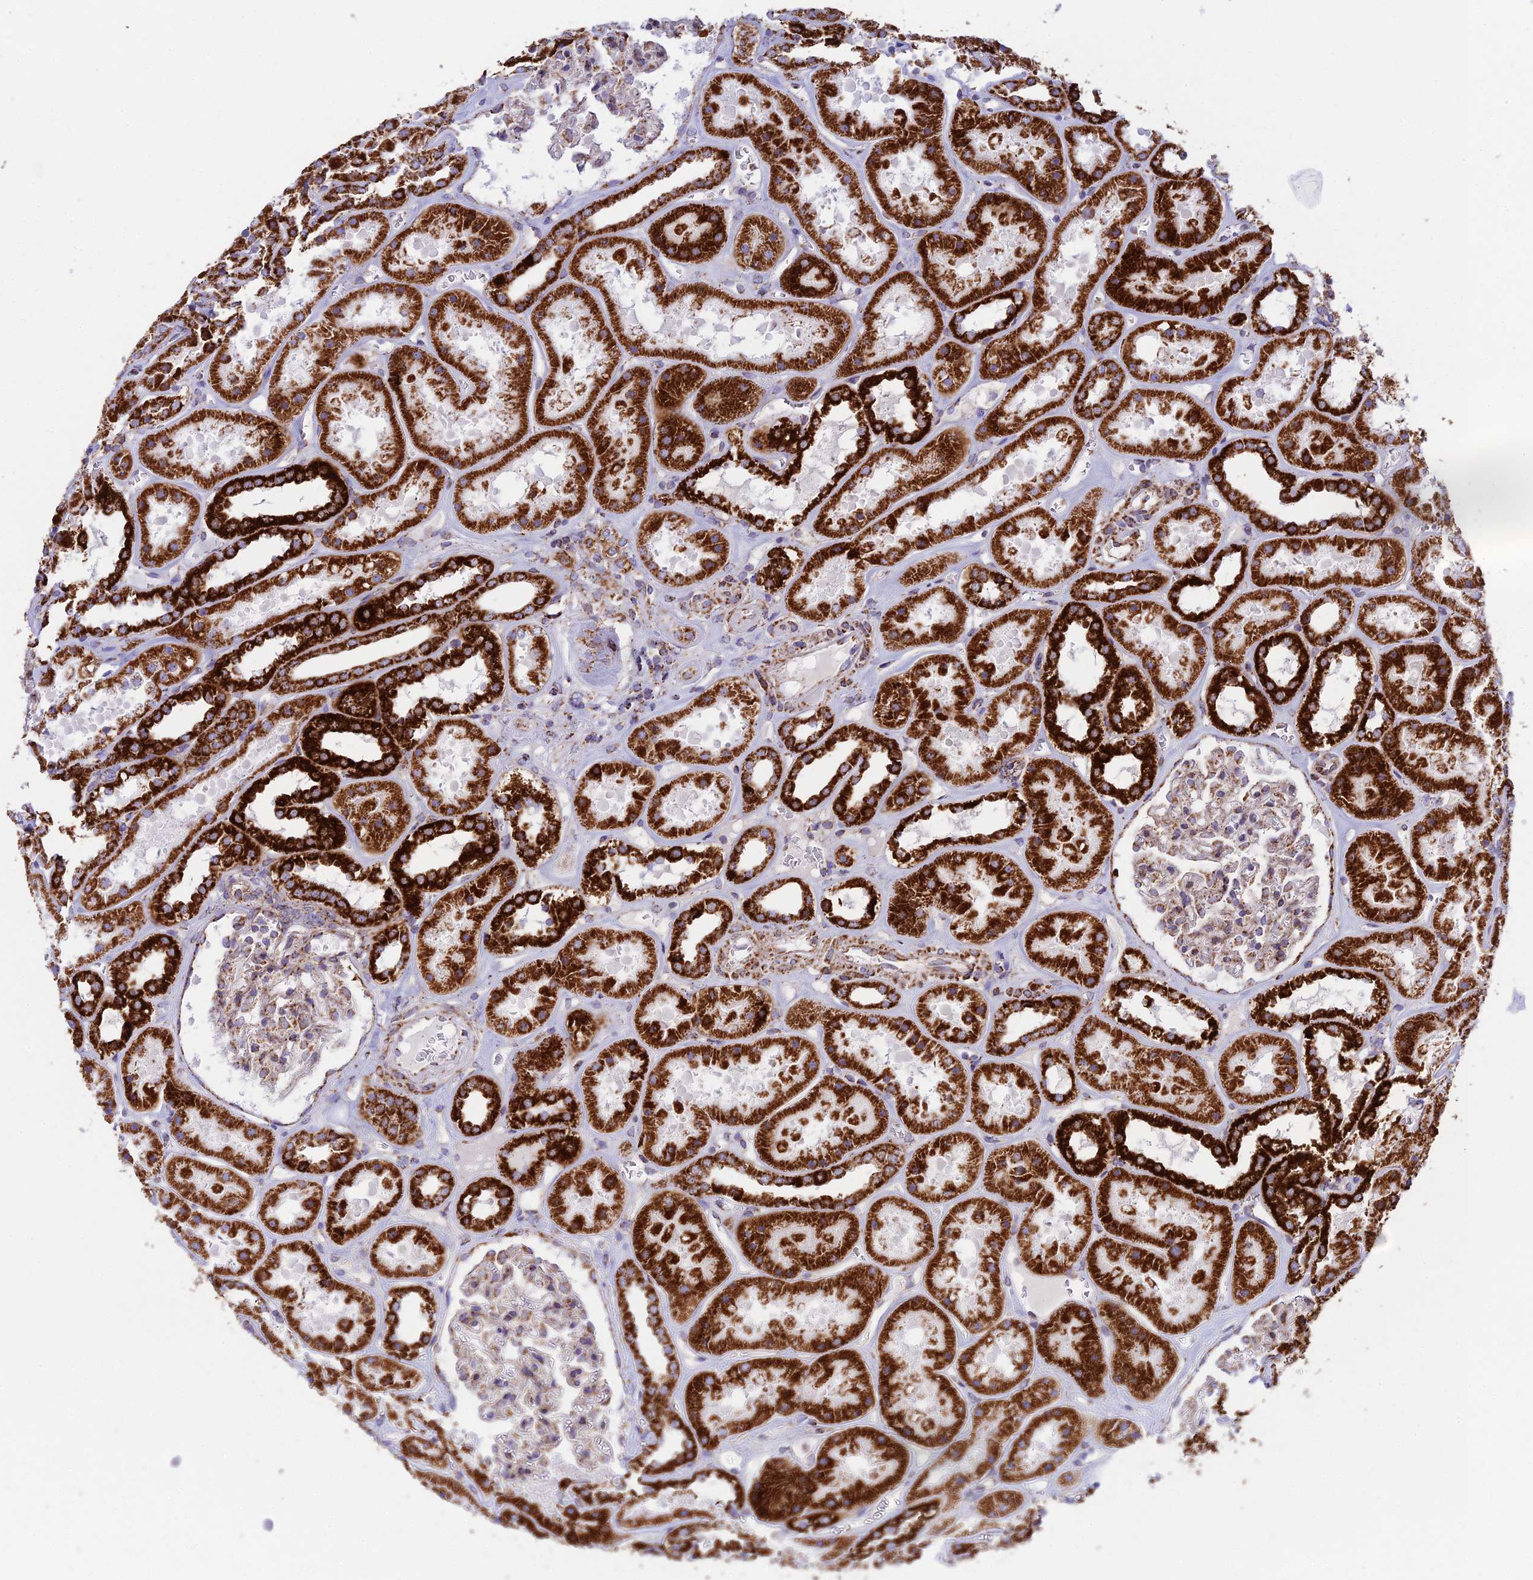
{"staining": {"intensity": "moderate", "quantity": "25%-75%", "location": "cytoplasmic/membranous"}, "tissue": "kidney", "cell_type": "Cells in glomeruli", "image_type": "normal", "snomed": [{"axis": "morphology", "description": "Normal tissue, NOS"}, {"axis": "topography", "description": "Kidney"}], "caption": "Brown immunohistochemical staining in benign kidney displays moderate cytoplasmic/membranous staining in about 25%-75% of cells in glomeruli.", "gene": "CHCHD3", "patient": {"sex": "female", "age": 41}}